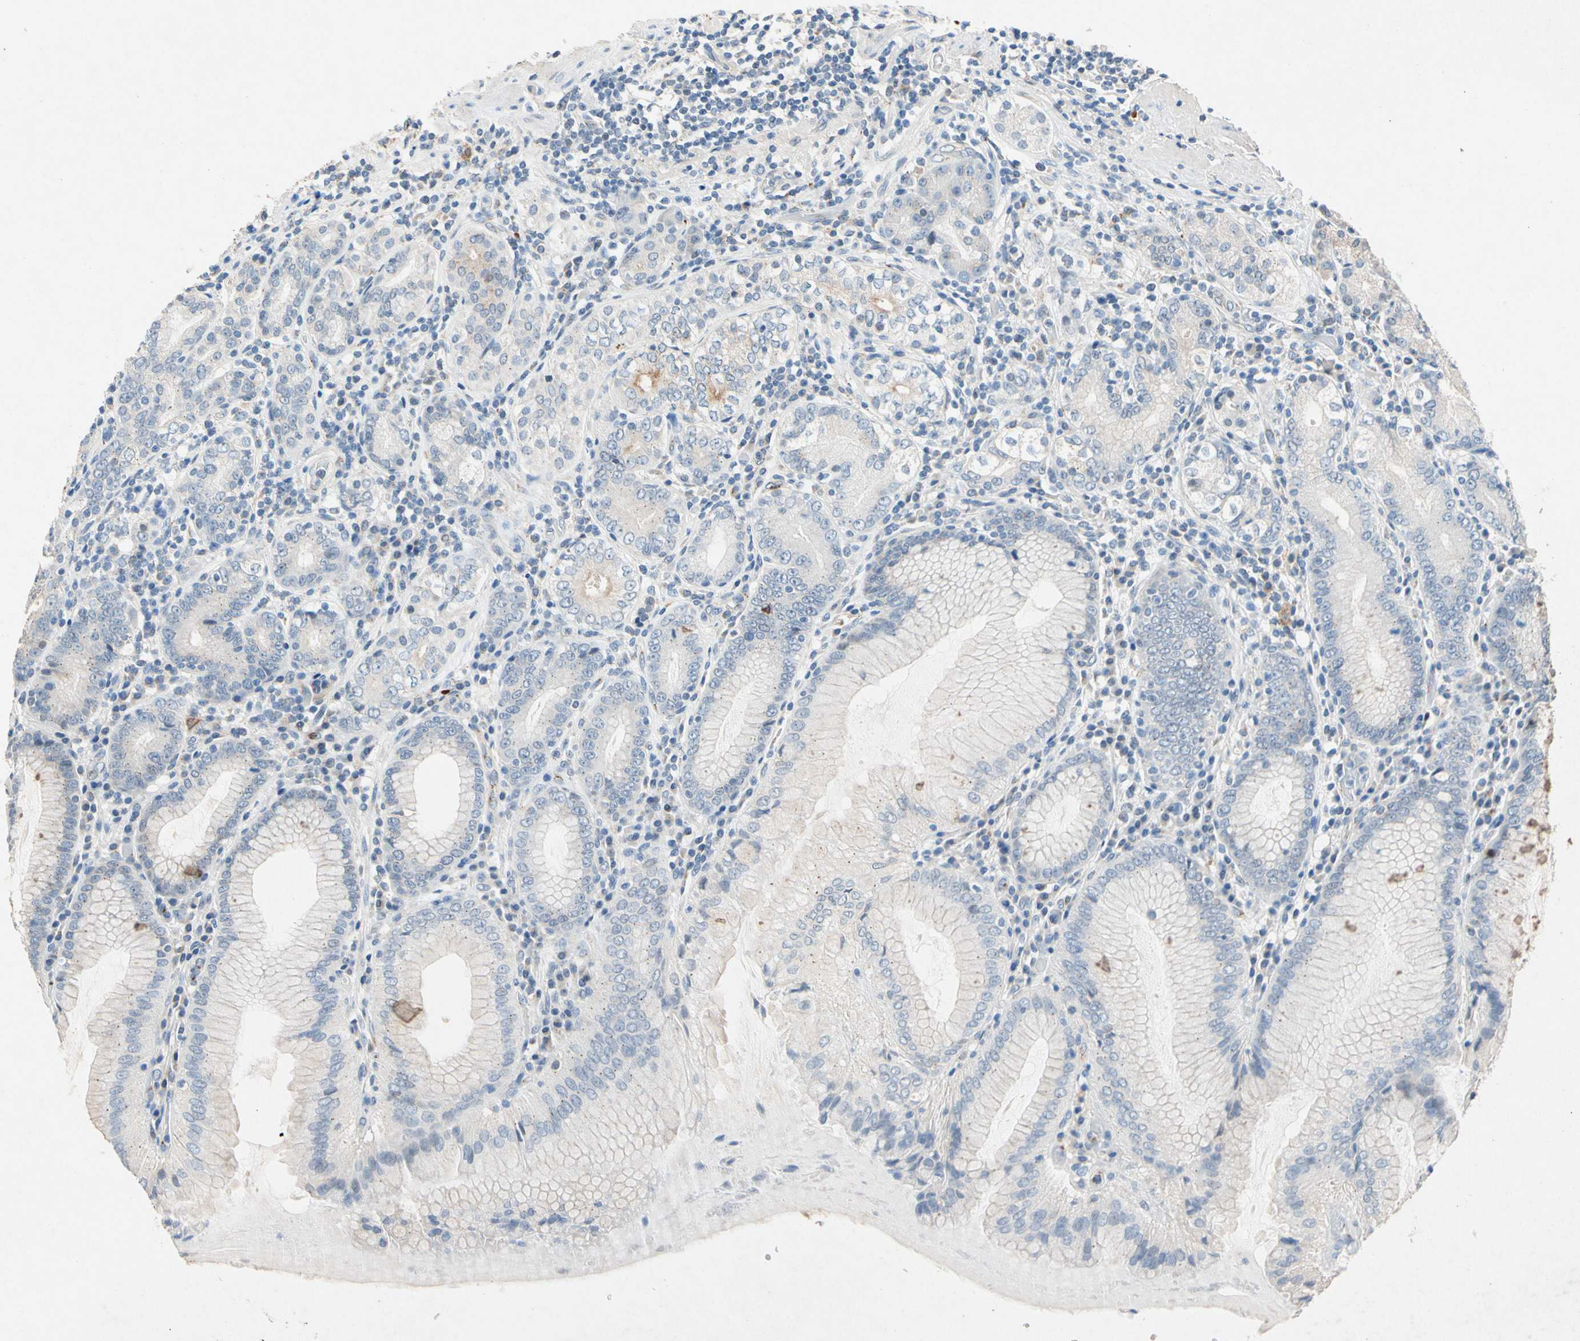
{"staining": {"intensity": "moderate", "quantity": "<25%", "location": "cytoplasmic/membranous"}, "tissue": "stomach", "cell_type": "Glandular cells", "image_type": "normal", "snomed": [{"axis": "morphology", "description": "Normal tissue, NOS"}, {"axis": "topography", "description": "Stomach, lower"}], "caption": "Immunohistochemical staining of unremarkable human stomach shows <25% levels of moderate cytoplasmic/membranous protein expression in about <25% of glandular cells. (DAB (3,3'-diaminobenzidine) = brown stain, brightfield microscopy at high magnification).", "gene": "GASK1B", "patient": {"sex": "female", "age": 76}}